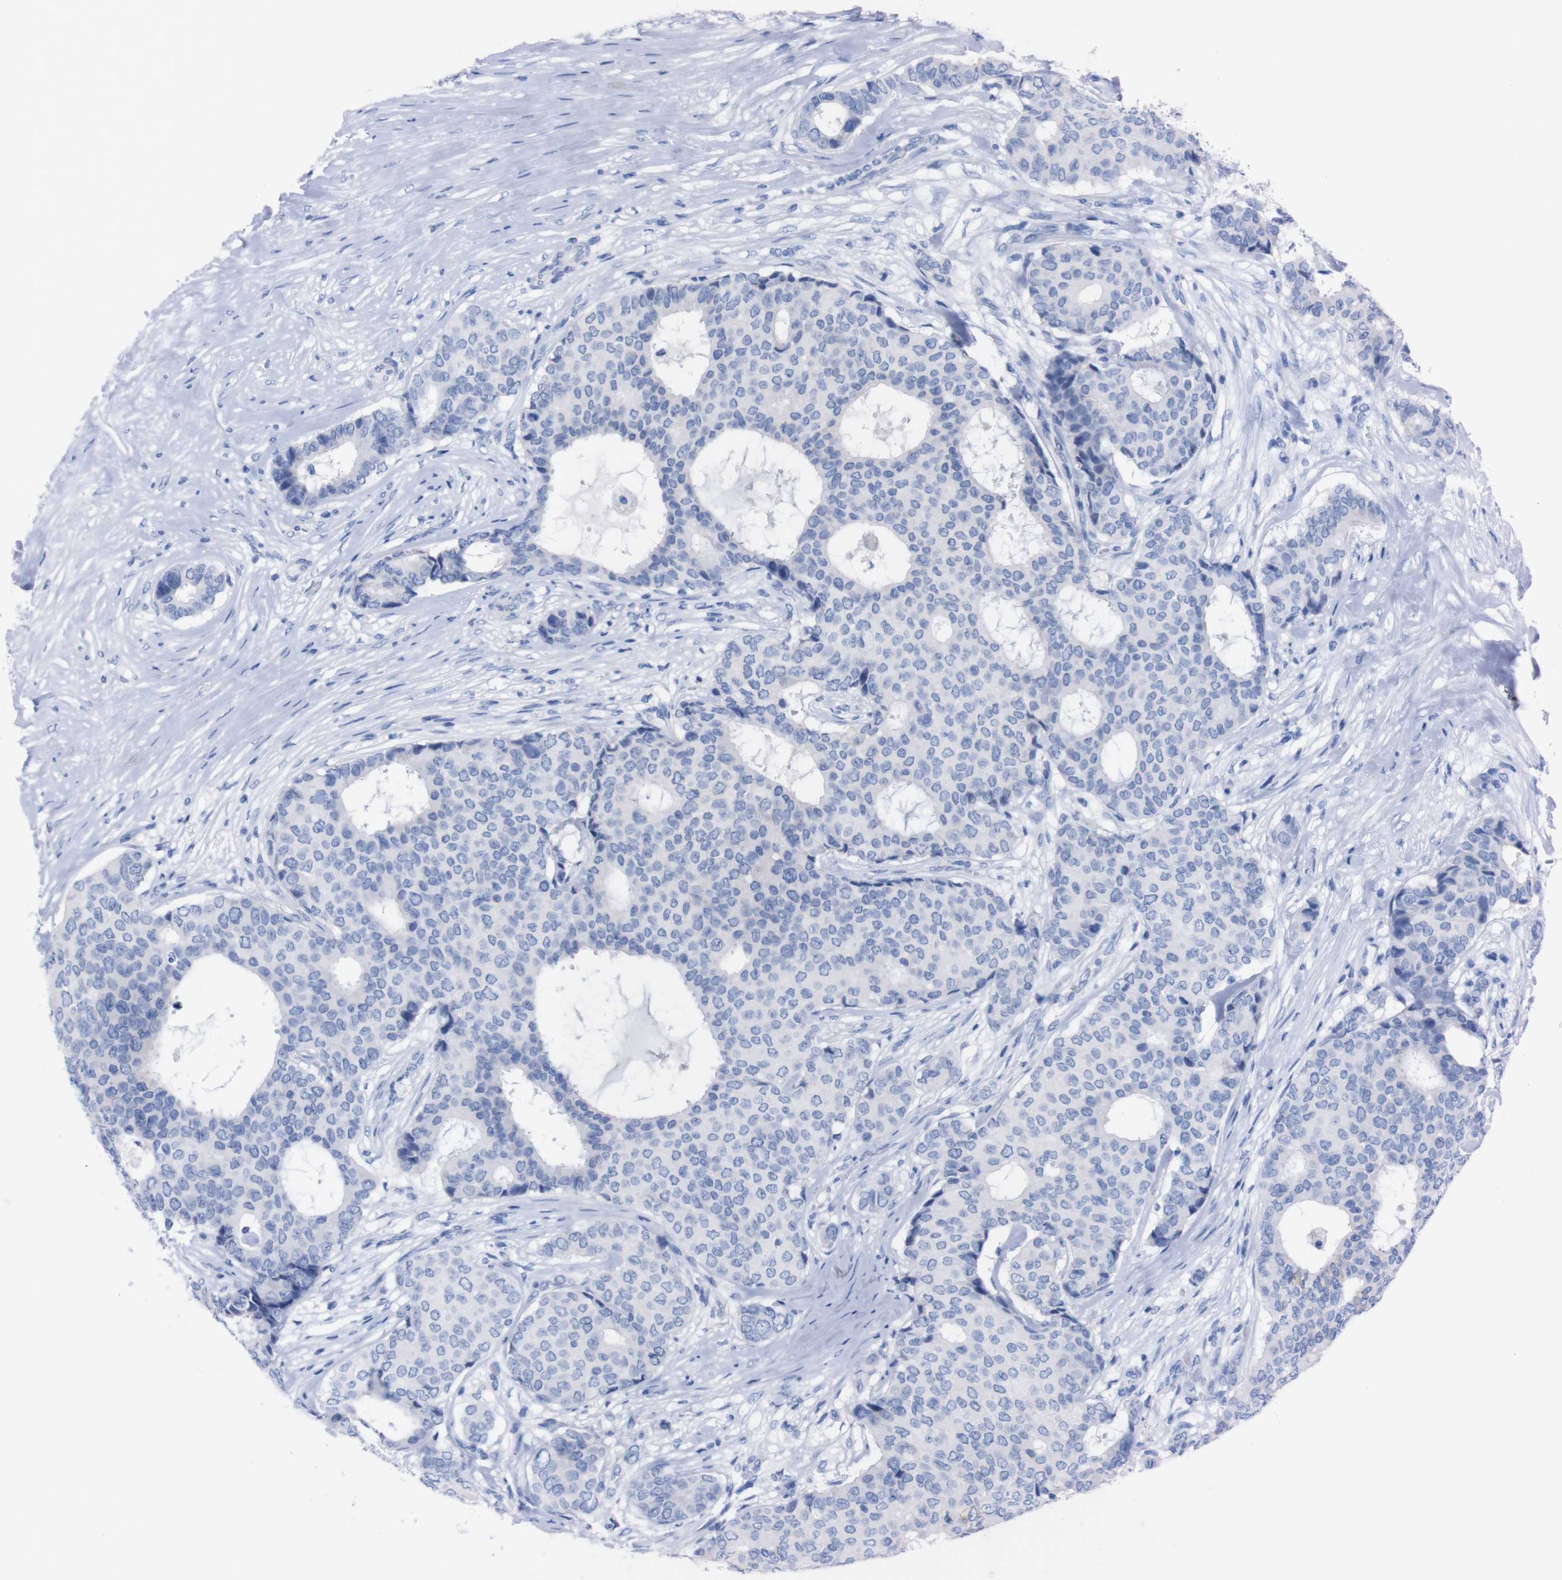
{"staining": {"intensity": "negative", "quantity": "none", "location": "none"}, "tissue": "breast cancer", "cell_type": "Tumor cells", "image_type": "cancer", "snomed": [{"axis": "morphology", "description": "Duct carcinoma"}, {"axis": "topography", "description": "Breast"}], "caption": "A high-resolution image shows immunohistochemistry (IHC) staining of breast cancer (invasive ductal carcinoma), which demonstrates no significant staining in tumor cells.", "gene": "TMEM243", "patient": {"sex": "female", "age": 75}}